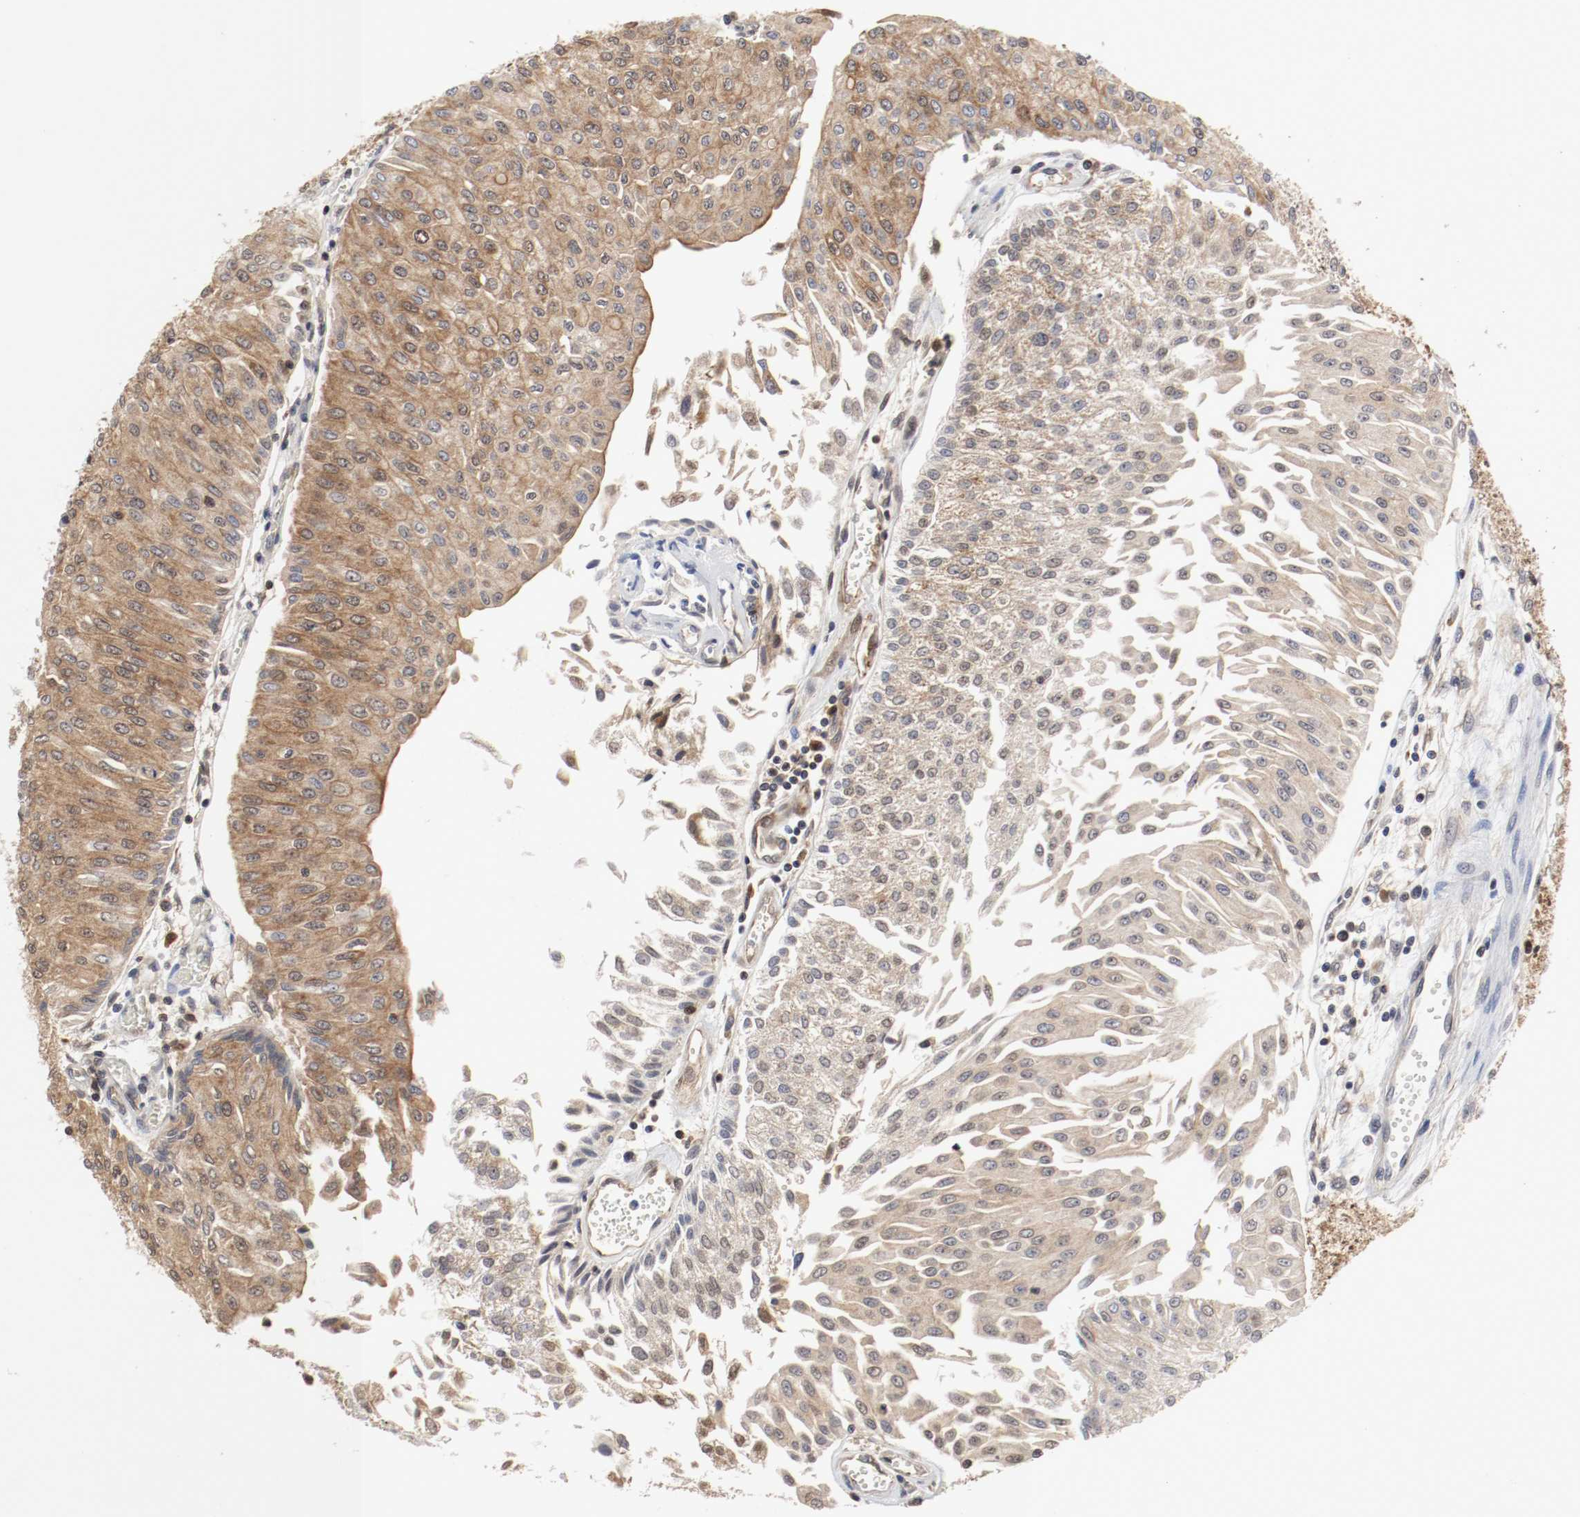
{"staining": {"intensity": "moderate", "quantity": ">75%", "location": "cytoplasmic/membranous"}, "tissue": "urothelial cancer", "cell_type": "Tumor cells", "image_type": "cancer", "snomed": [{"axis": "morphology", "description": "Urothelial carcinoma, Low grade"}, {"axis": "topography", "description": "Urinary bladder"}], "caption": "DAB immunohistochemical staining of human low-grade urothelial carcinoma reveals moderate cytoplasmic/membranous protein positivity in about >75% of tumor cells. The staining was performed using DAB (3,3'-diaminobenzidine) to visualize the protein expression in brown, while the nuclei were stained in blue with hematoxylin (Magnification: 20x).", "gene": "AFG3L2", "patient": {"sex": "male", "age": 86}}